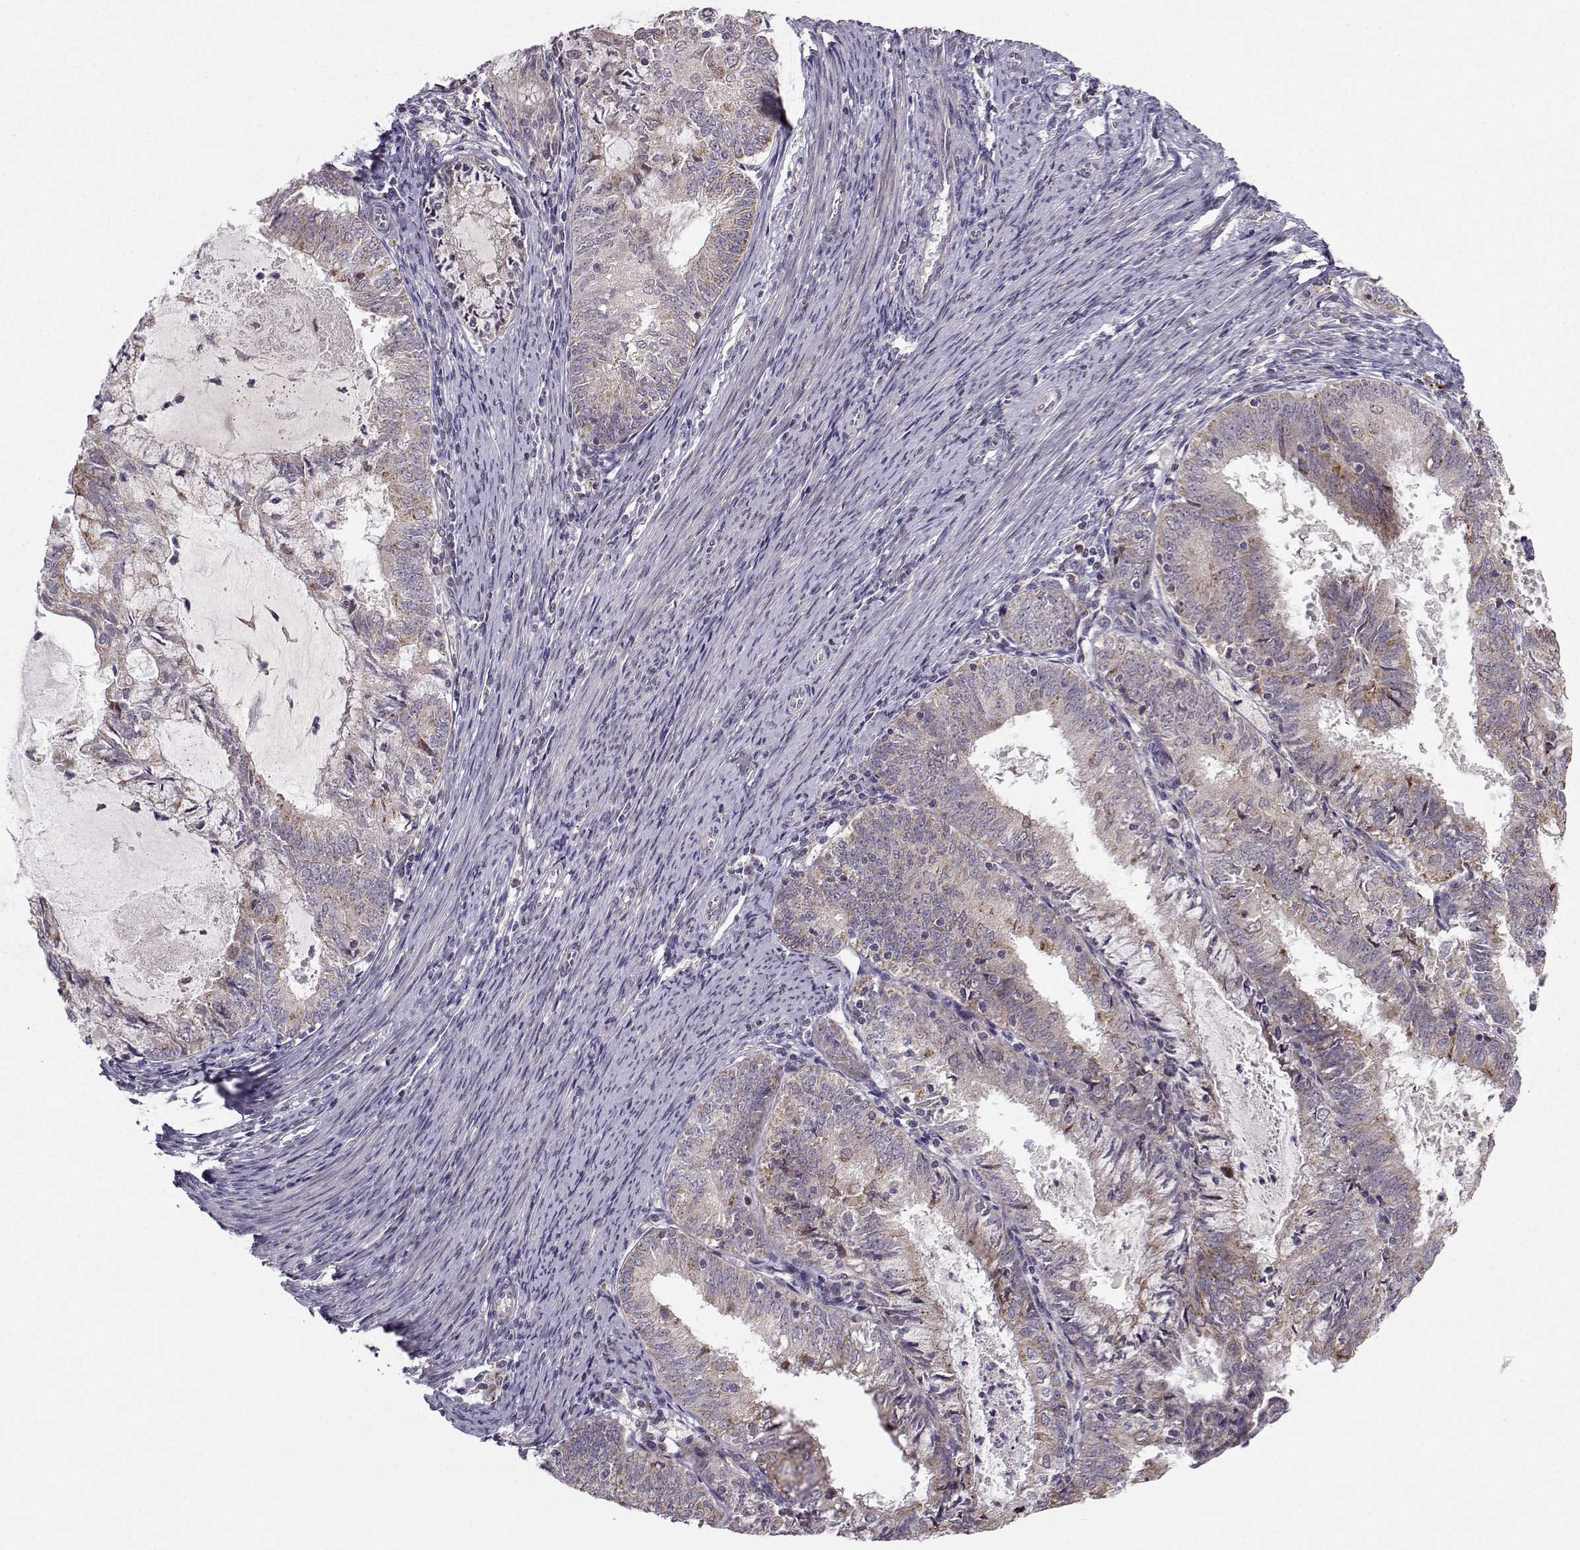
{"staining": {"intensity": "moderate", "quantity": "<25%", "location": "cytoplasmic/membranous"}, "tissue": "endometrial cancer", "cell_type": "Tumor cells", "image_type": "cancer", "snomed": [{"axis": "morphology", "description": "Adenocarcinoma, NOS"}, {"axis": "topography", "description": "Endometrium"}], "caption": "Protein positivity by immunohistochemistry shows moderate cytoplasmic/membranous positivity in about <25% of tumor cells in endometrial cancer (adenocarcinoma).", "gene": "NECAB3", "patient": {"sex": "female", "age": 57}}